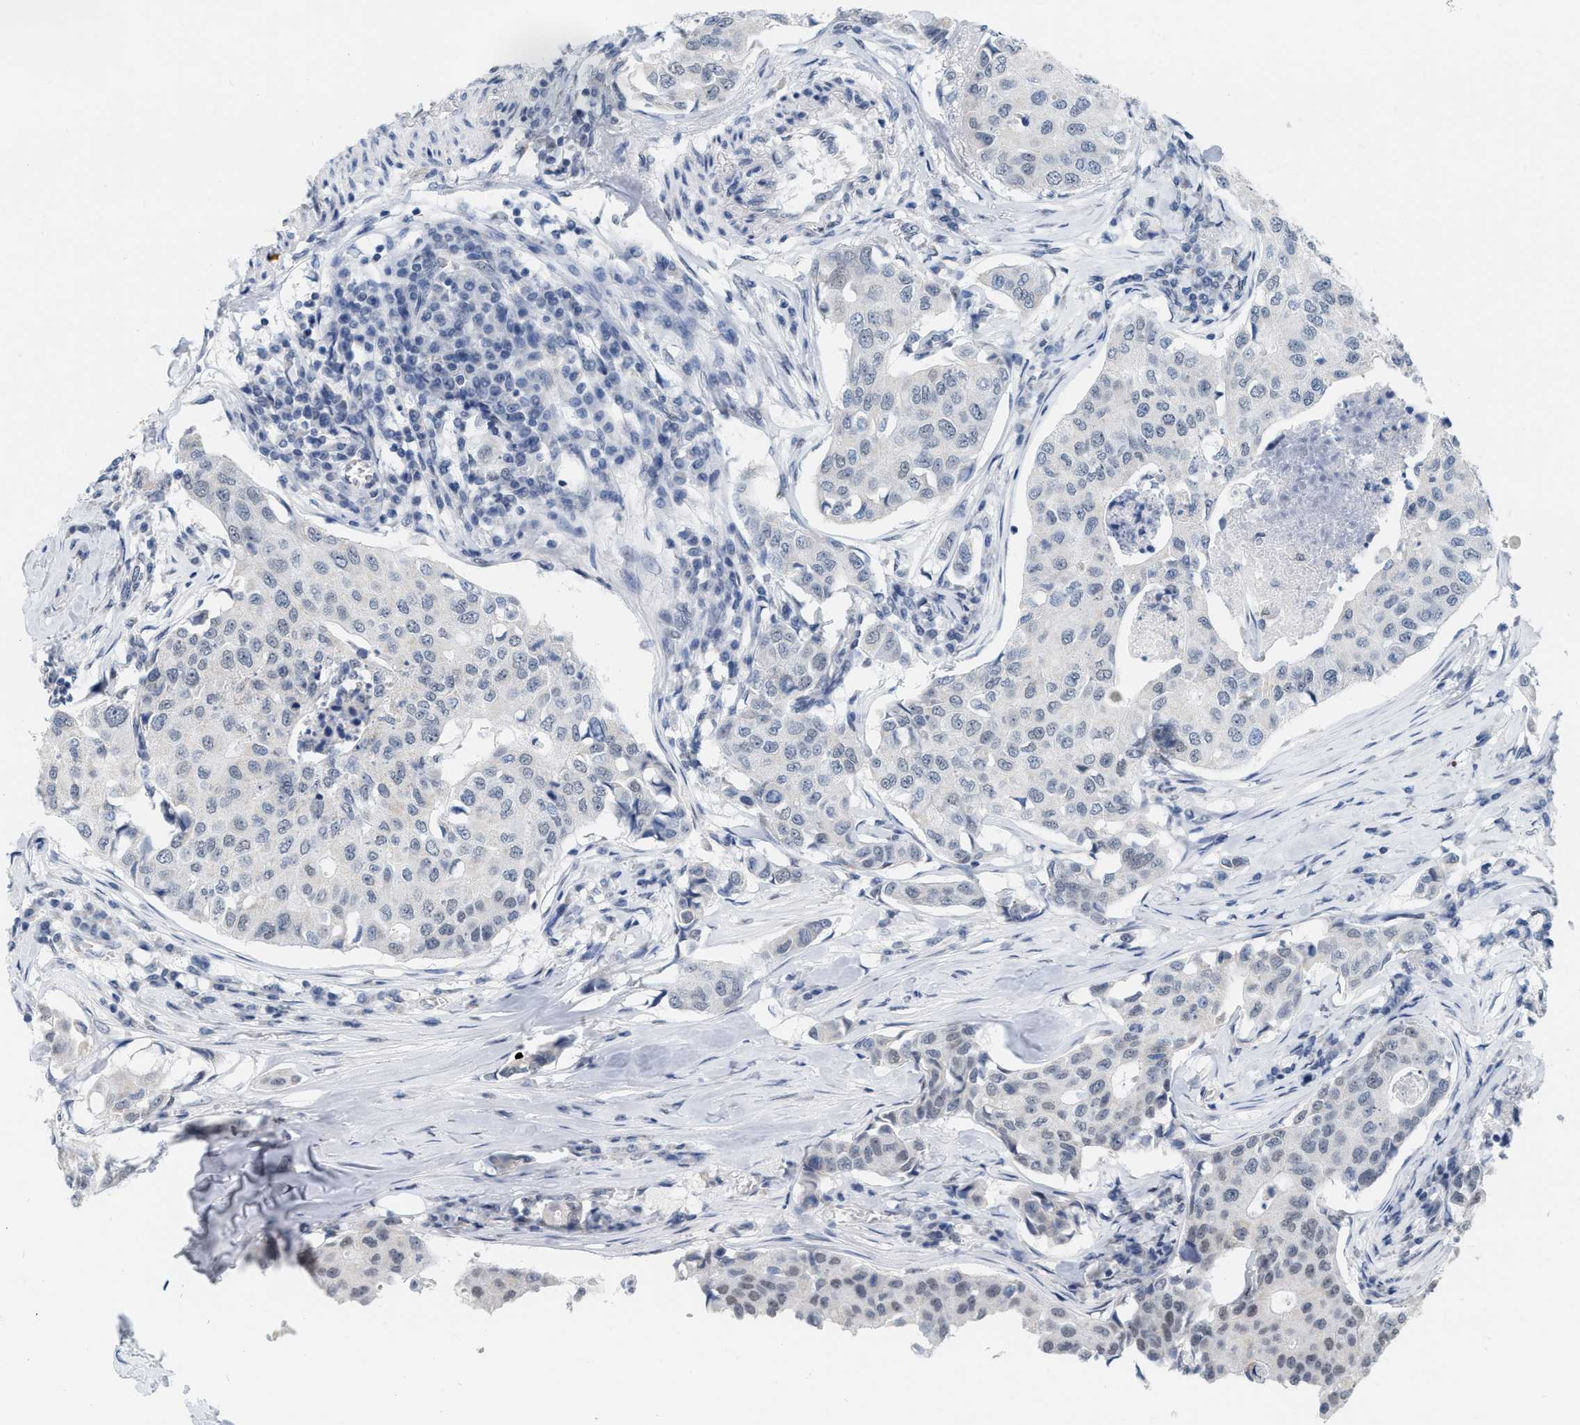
{"staining": {"intensity": "negative", "quantity": "none", "location": "none"}, "tissue": "breast cancer", "cell_type": "Tumor cells", "image_type": "cancer", "snomed": [{"axis": "morphology", "description": "Duct carcinoma"}, {"axis": "topography", "description": "Breast"}], "caption": "Tumor cells show no significant staining in breast cancer (invasive ductal carcinoma).", "gene": "XIRP1", "patient": {"sex": "female", "age": 80}}